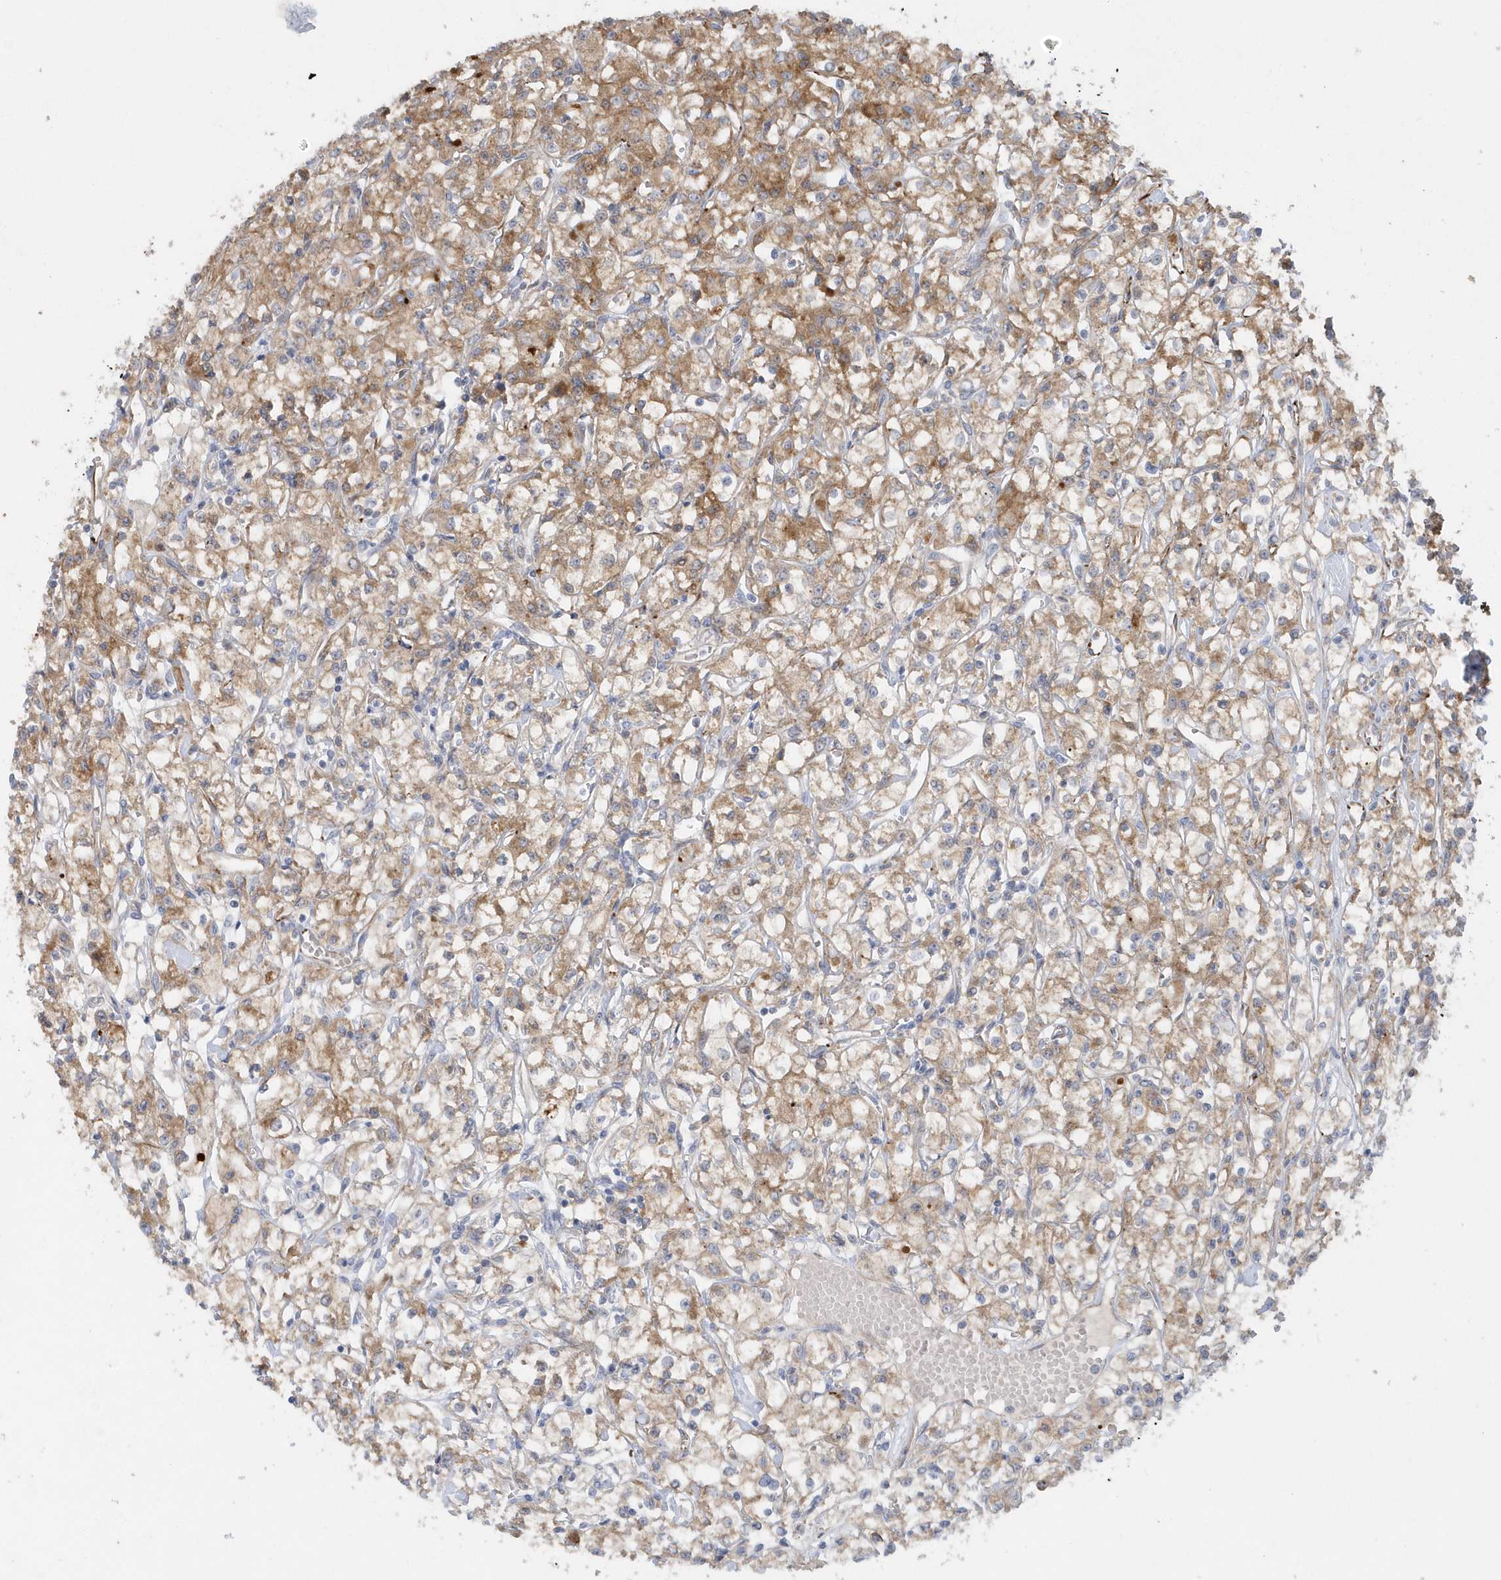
{"staining": {"intensity": "moderate", "quantity": ">75%", "location": "cytoplasmic/membranous"}, "tissue": "renal cancer", "cell_type": "Tumor cells", "image_type": "cancer", "snomed": [{"axis": "morphology", "description": "Adenocarcinoma, NOS"}, {"axis": "topography", "description": "Kidney"}], "caption": "Tumor cells display moderate cytoplasmic/membranous positivity in about >75% of cells in renal adenocarcinoma. Using DAB (brown) and hematoxylin (blue) stains, captured at high magnification using brightfield microscopy.", "gene": "RAB17", "patient": {"sex": "female", "age": 59}}